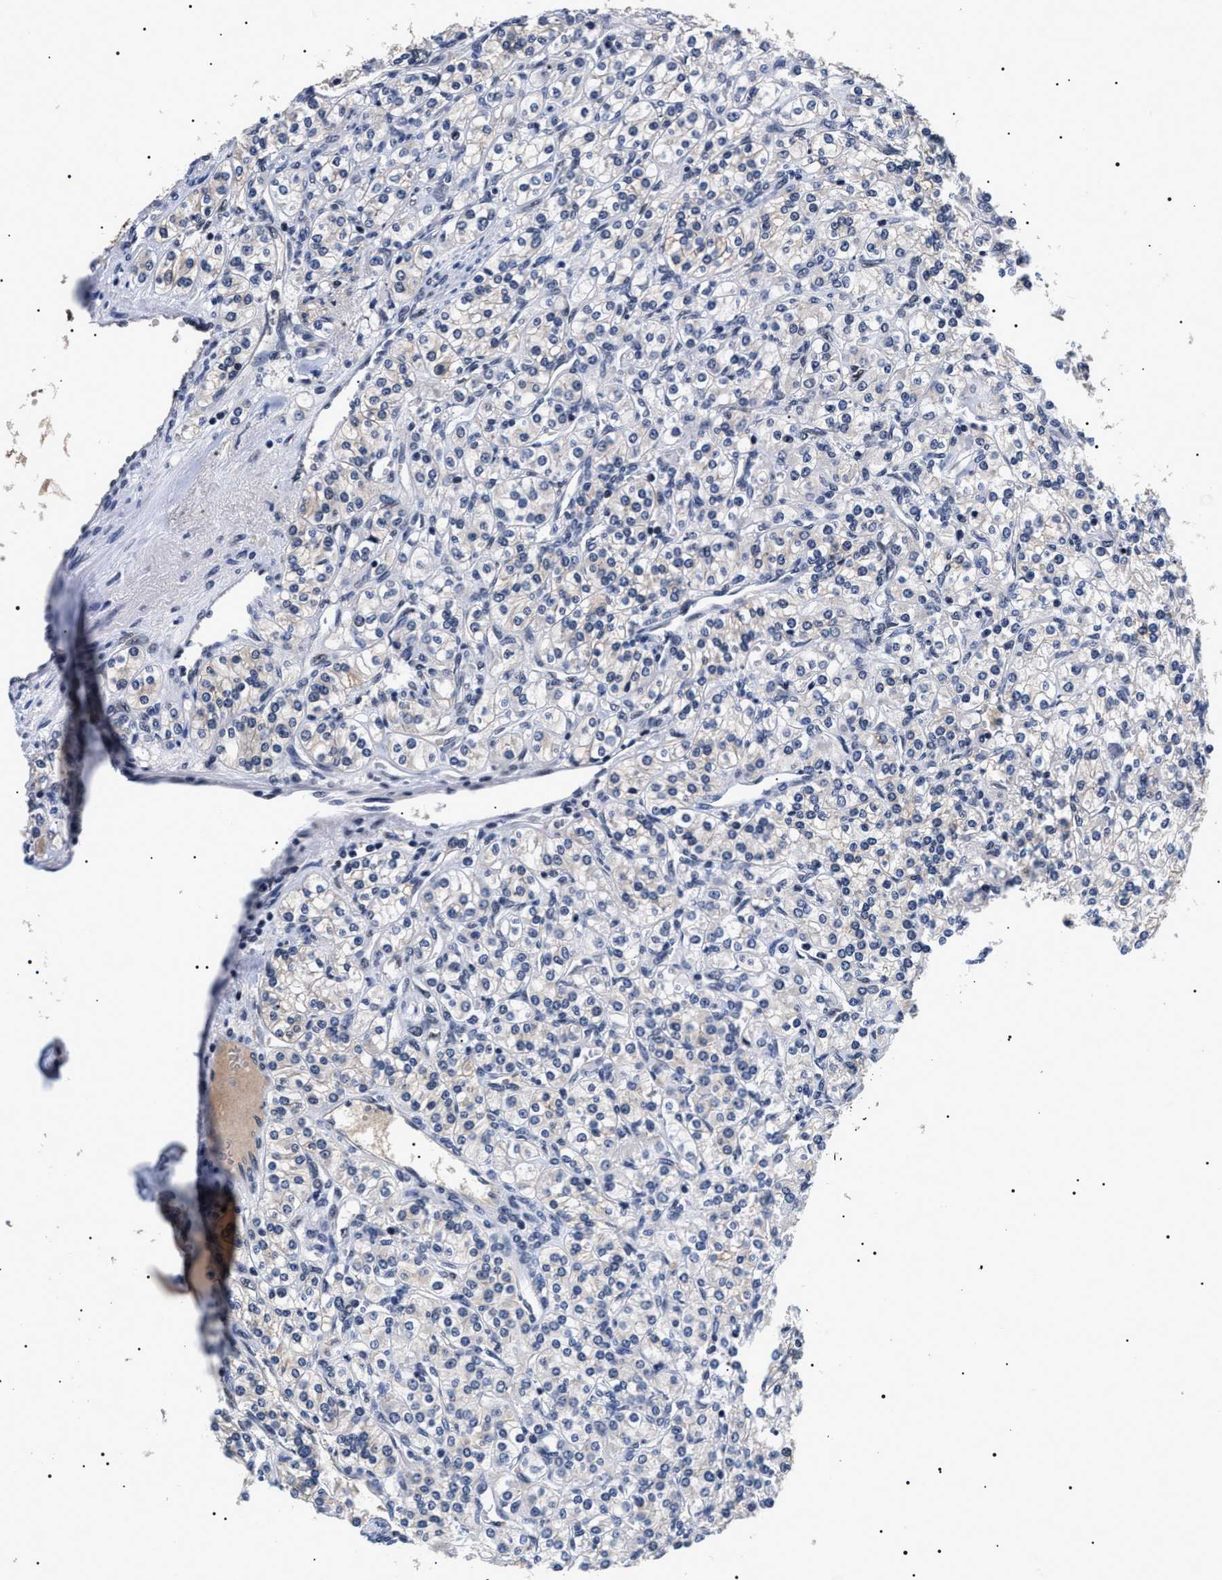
{"staining": {"intensity": "negative", "quantity": "none", "location": "none"}, "tissue": "renal cancer", "cell_type": "Tumor cells", "image_type": "cancer", "snomed": [{"axis": "morphology", "description": "Adenocarcinoma, NOS"}, {"axis": "topography", "description": "Kidney"}], "caption": "Renal cancer was stained to show a protein in brown. There is no significant expression in tumor cells.", "gene": "CAAP1", "patient": {"sex": "male", "age": 77}}